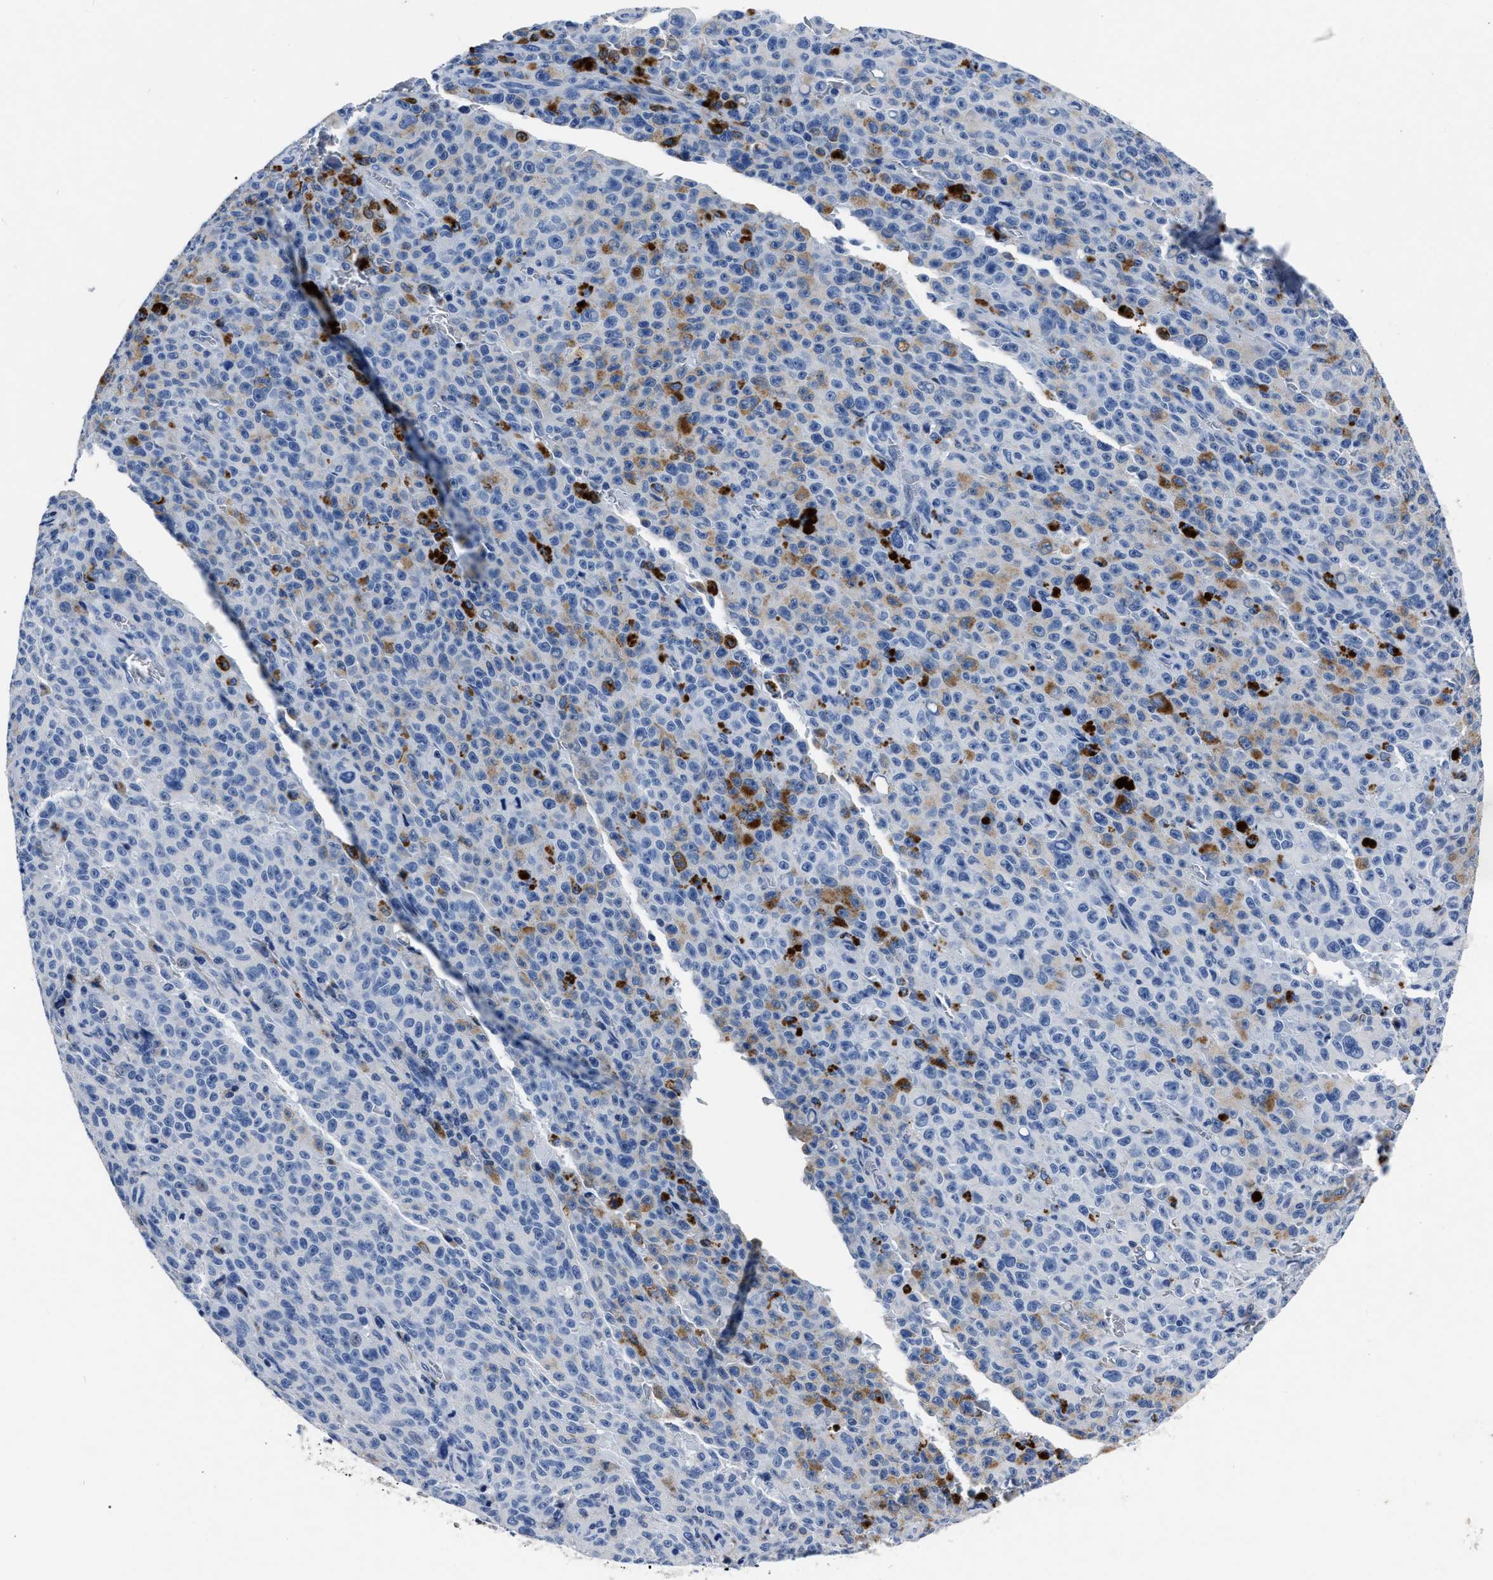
{"staining": {"intensity": "weak", "quantity": "<25%", "location": "cytoplasmic/membranous"}, "tissue": "melanoma", "cell_type": "Tumor cells", "image_type": "cancer", "snomed": [{"axis": "morphology", "description": "Malignant melanoma, NOS"}, {"axis": "topography", "description": "Skin"}], "caption": "This is an immunohistochemistry histopathology image of melanoma. There is no expression in tumor cells.", "gene": "OR10G3", "patient": {"sex": "female", "age": 82}}